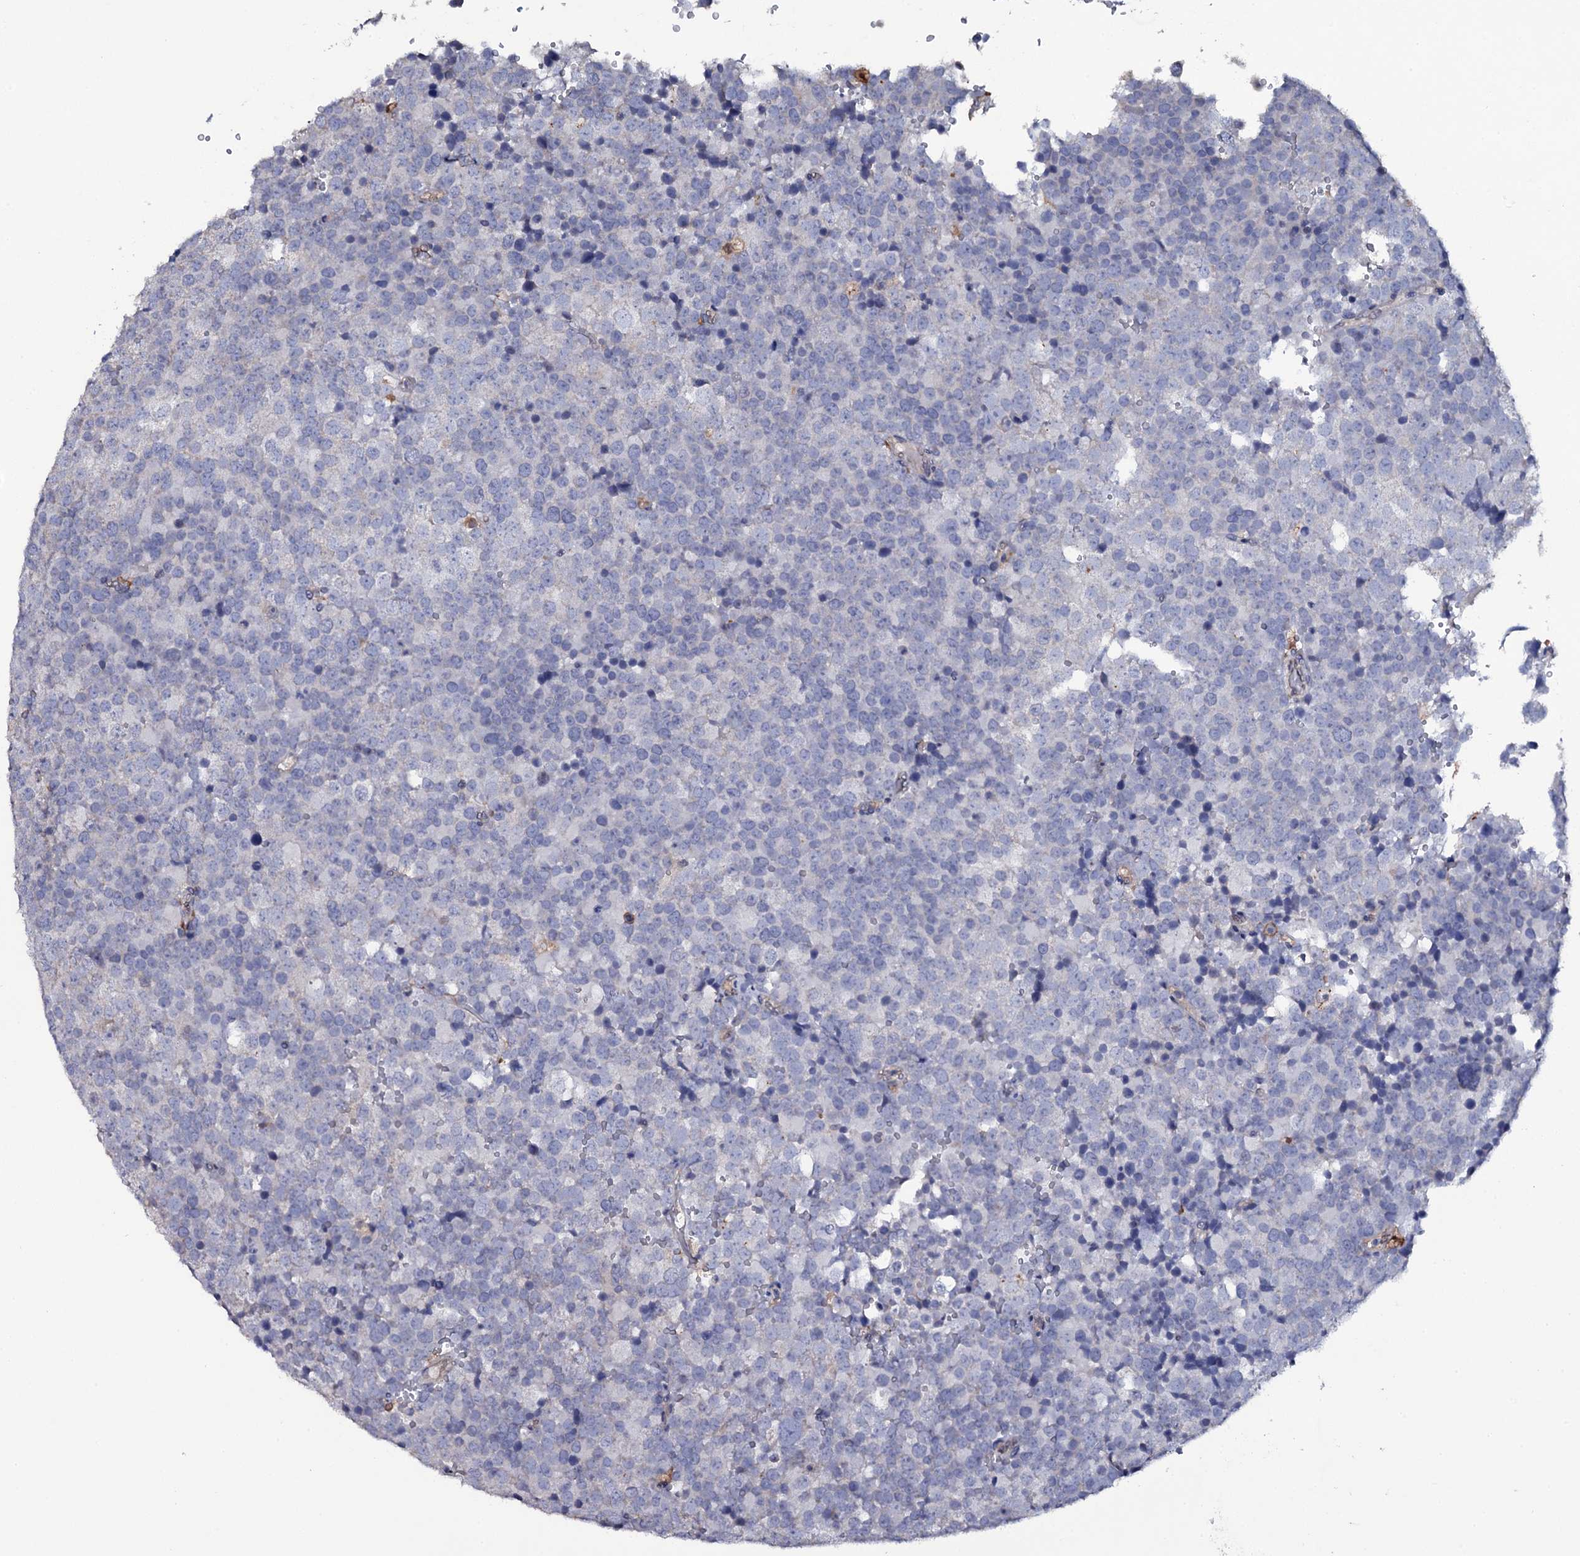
{"staining": {"intensity": "negative", "quantity": "none", "location": "none"}, "tissue": "testis cancer", "cell_type": "Tumor cells", "image_type": "cancer", "snomed": [{"axis": "morphology", "description": "Seminoma, NOS"}, {"axis": "topography", "description": "Testis"}], "caption": "A high-resolution micrograph shows immunohistochemistry (IHC) staining of testis cancer, which displays no significant positivity in tumor cells.", "gene": "CRYL1", "patient": {"sex": "male", "age": 71}}